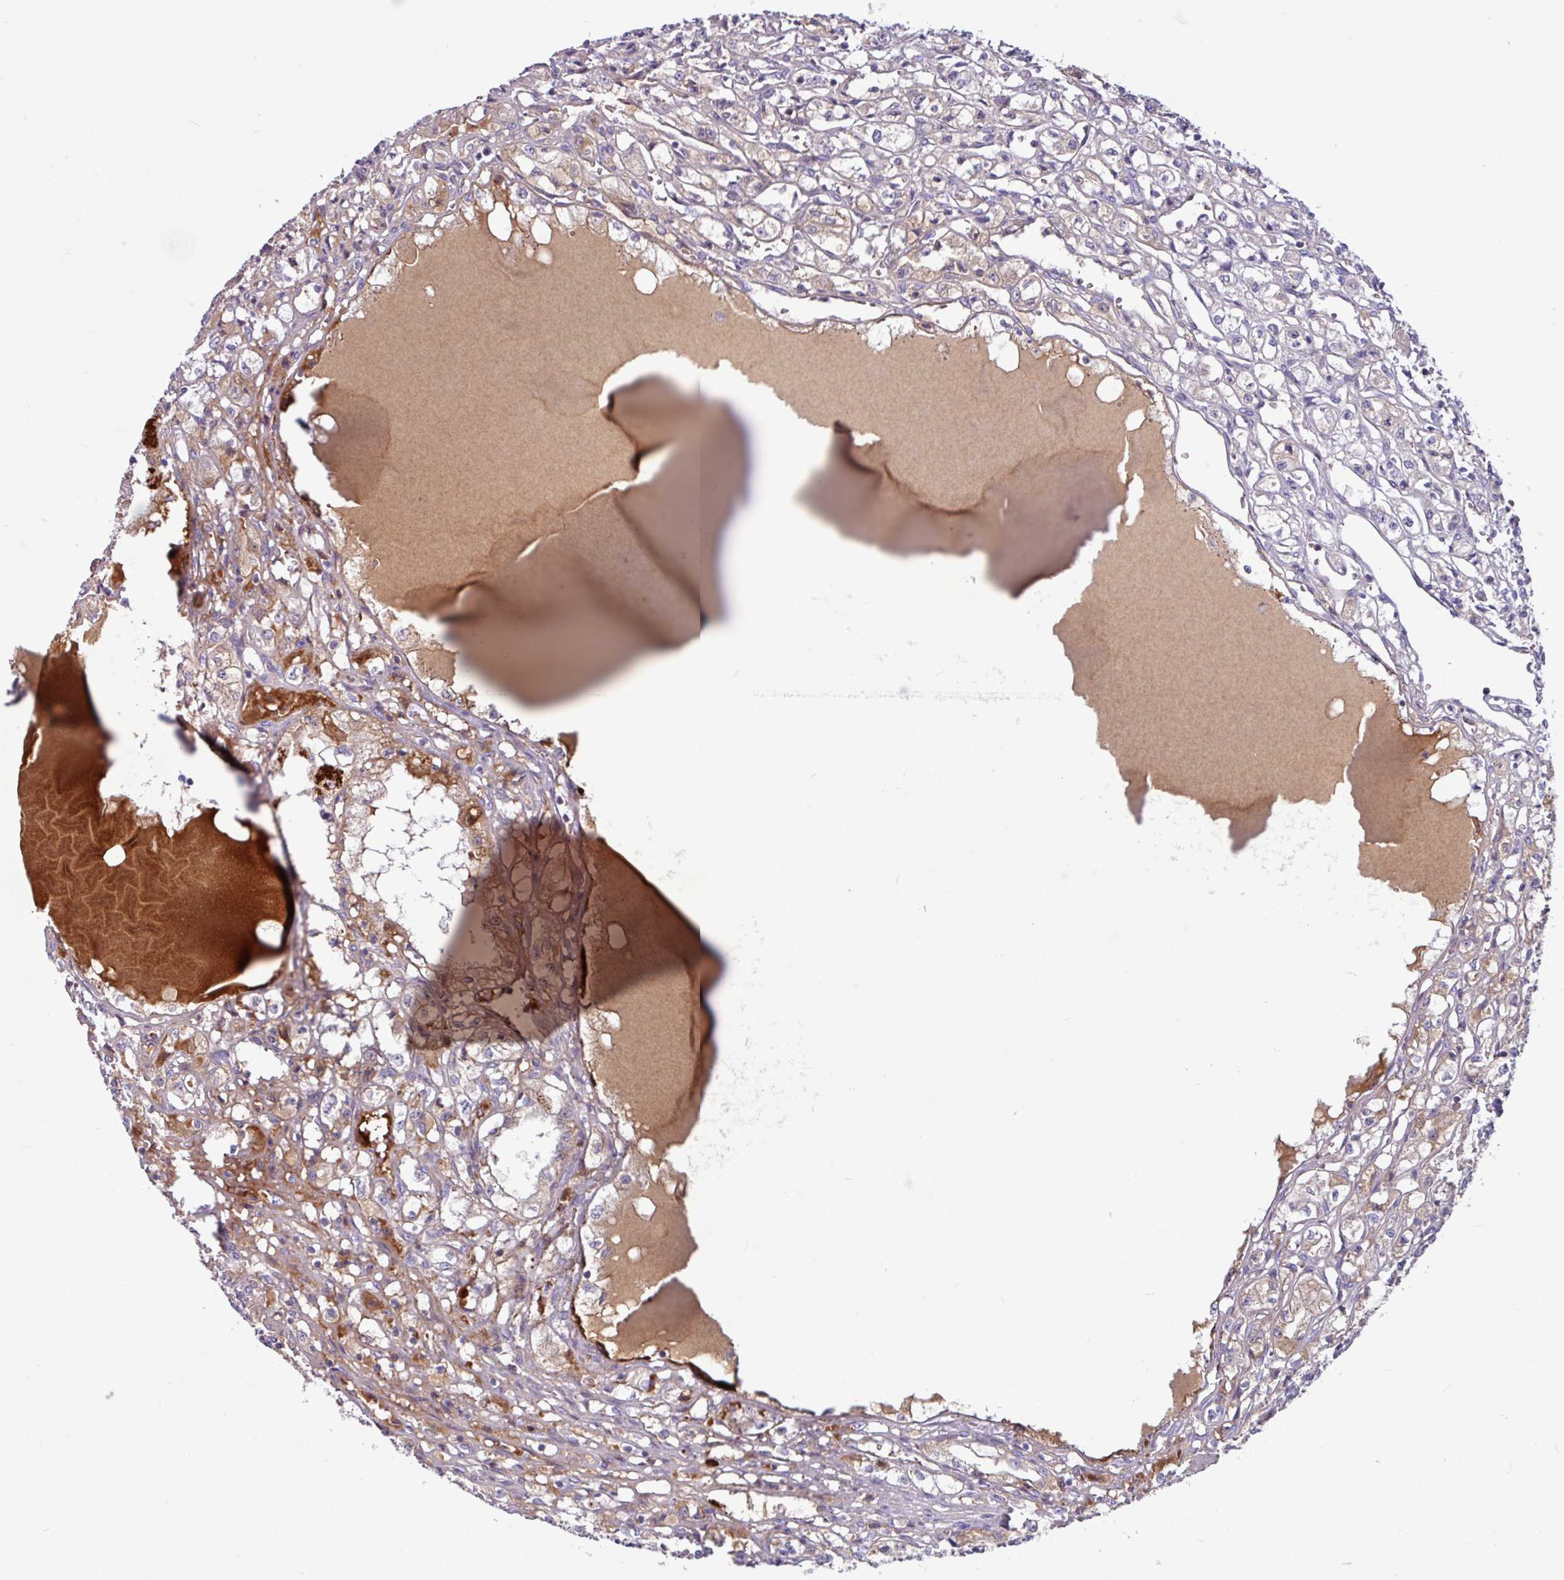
{"staining": {"intensity": "negative", "quantity": "none", "location": "none"}, "tissue": "renal cancer", "cell_type": "Tumor cells", "image_type": "cancer", "snomed": [{"axis": "morphology", "description": "Adenocarcinoma, NOS"}, {"axis": "topography", "description": "Kidney"}], "caption": "Tumor cells are negative for protein expression in human renal adenocarcinoma.", "gene": "B4GALNT4", "patient": {"sex": "male", "age": 56}}